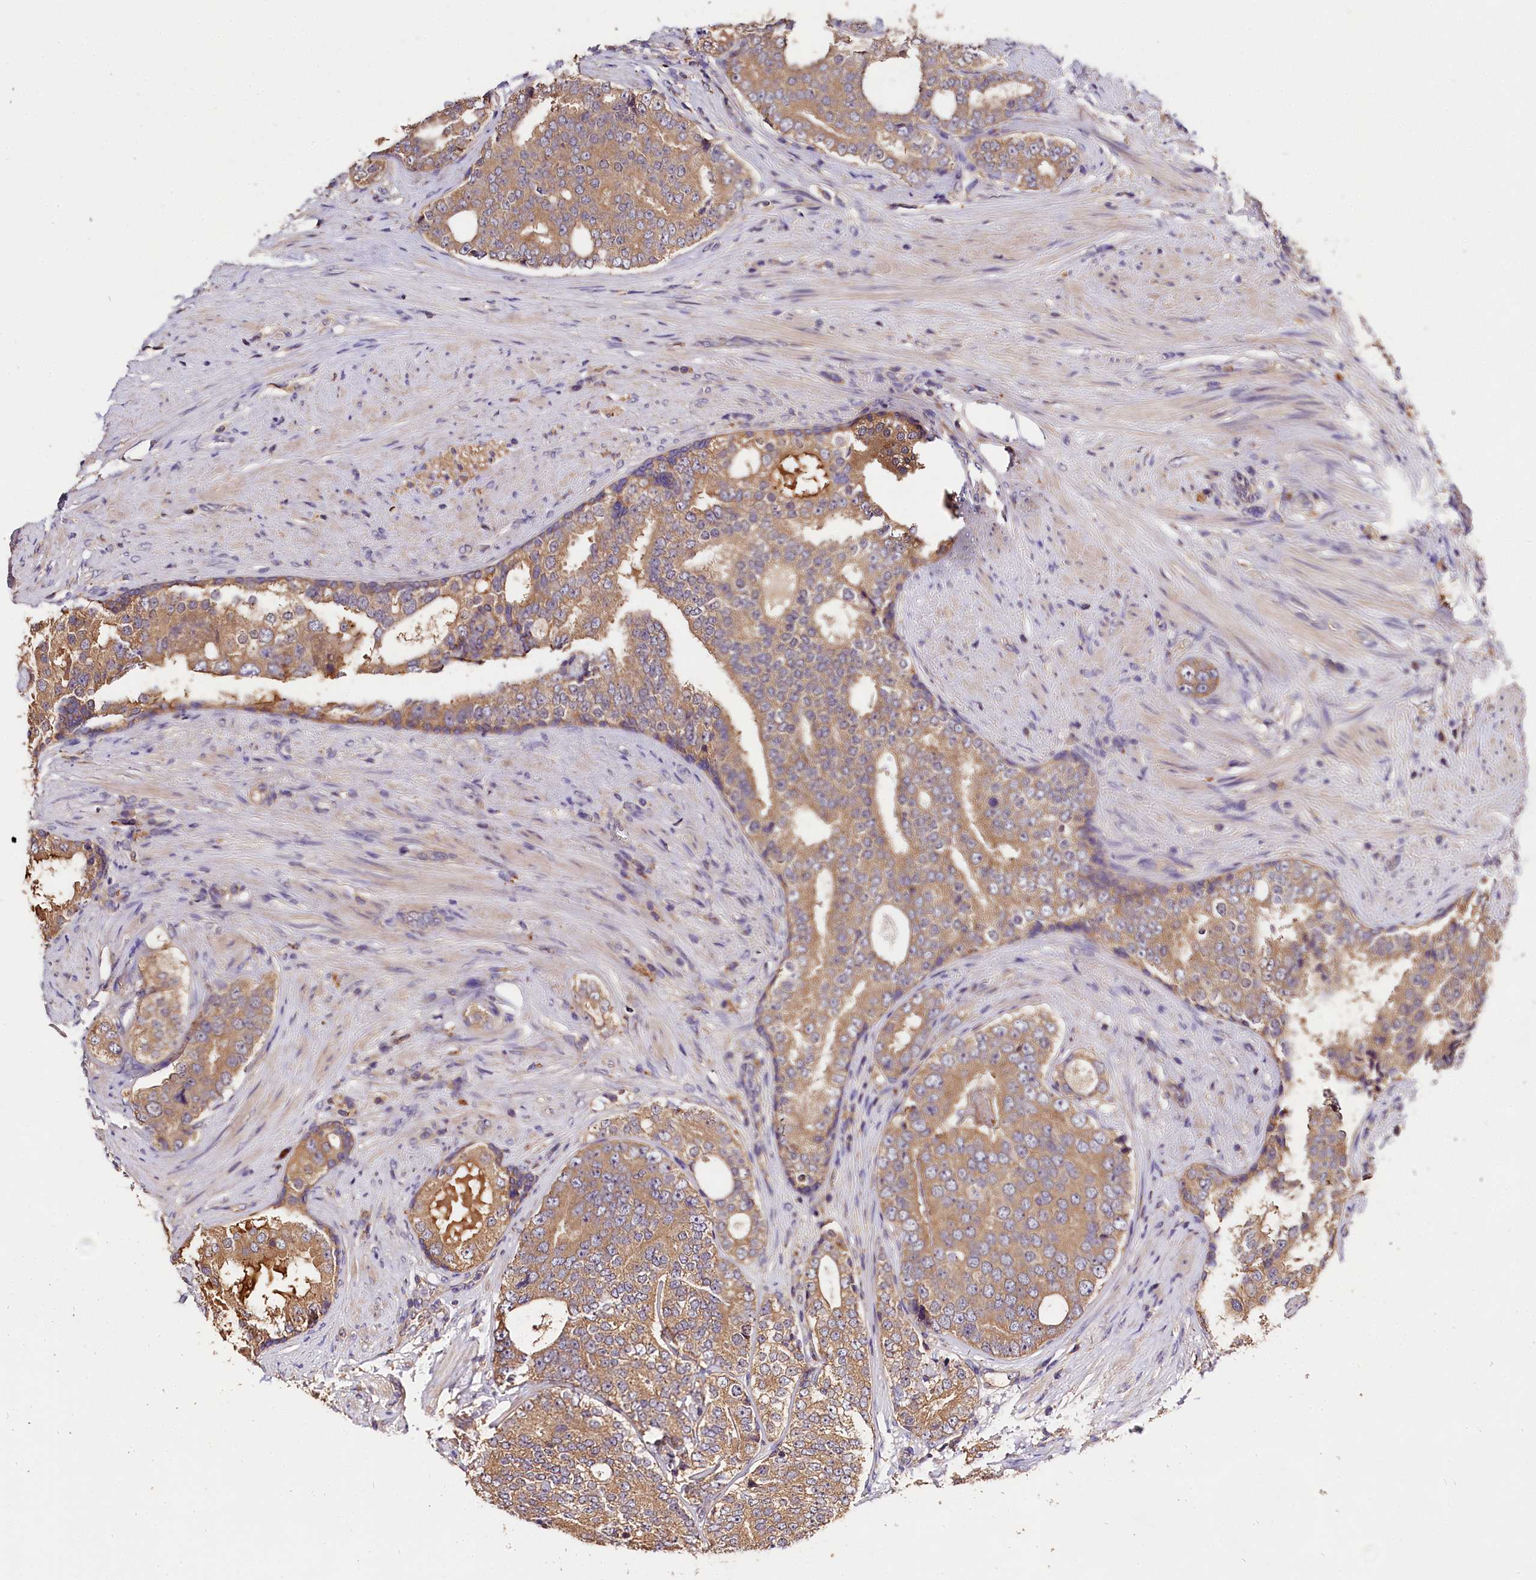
{"staining": {"intensity": "moderate", "quantity": ">75%", "location": "cytoplasmic/membranous"}, "tissue": "prostate cancer", "cell_type": "Tumor cells", "image_type": "cancer", "snomed": [{"axis": "morphology", "description": "Adenocarcinoma, High grade"}, {"axis": "topography", "description": "Prostate"}], "caption": "Protein expression analysis of prostate cancer reveals moderate cytoplasmic/membranous positivity in approximately >75% of tumor cells.", "gene": "OAS3", "patient": {"sex": "male", "age": 56}}